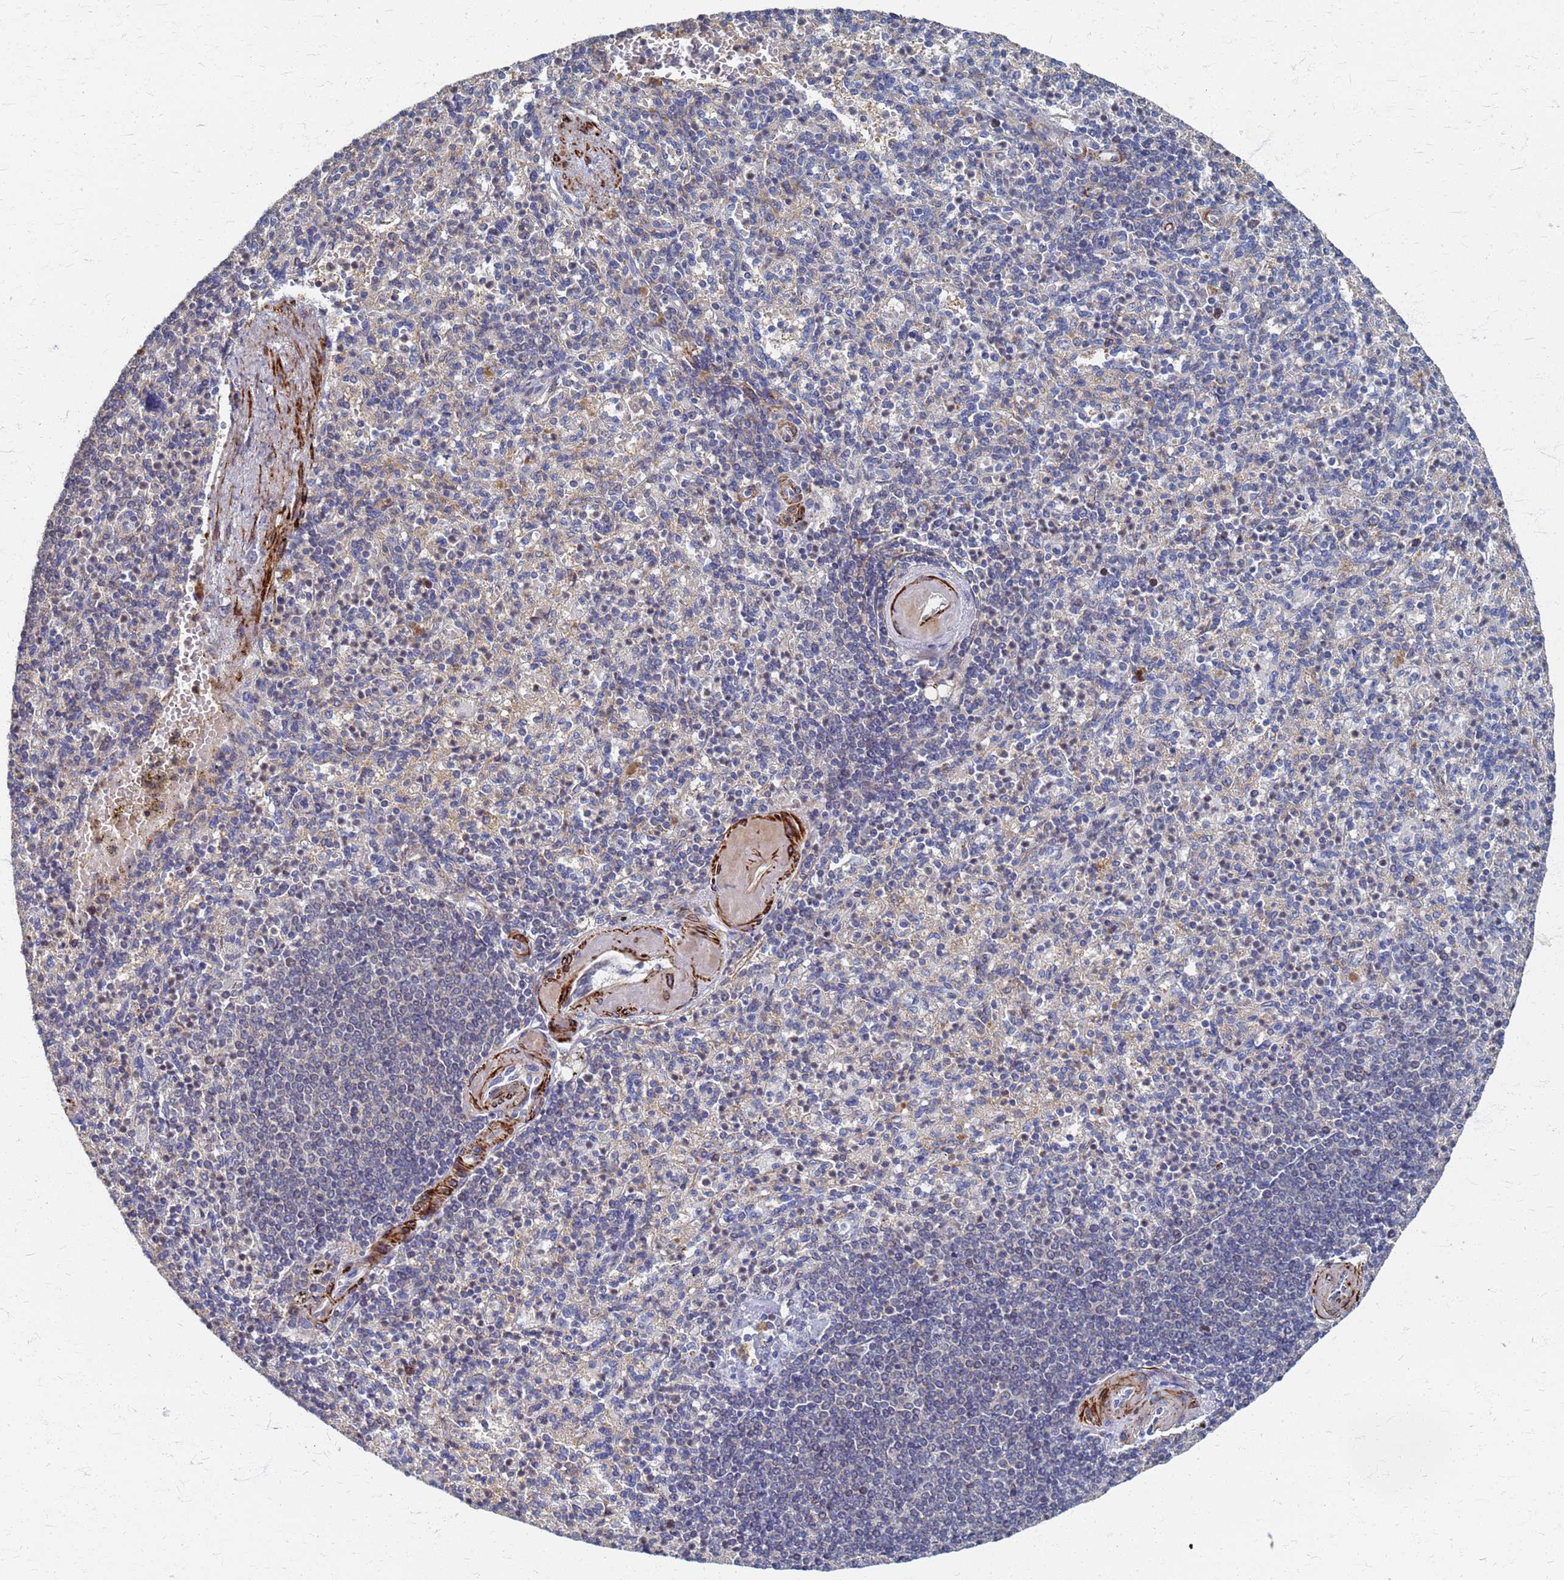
{"staining": {"intensity": "negative", "quantity": "none", "location": "none"}, "tissue": "spleen", "cell_type": "Cells in red pulp", "image_type": "normal", "snomed": [{"axis": "morphology", "description": "Normal tissue, NOS"}, {"axis": "topography", "description": "Spleen"}], "caption": "Cells in red pulp show no significant expression in benign spleen. (DAB immunohistochemistry (IHC), high magnification).", "gene": "ATPAF1", "patient": {"sex": "female", "age": 74}}